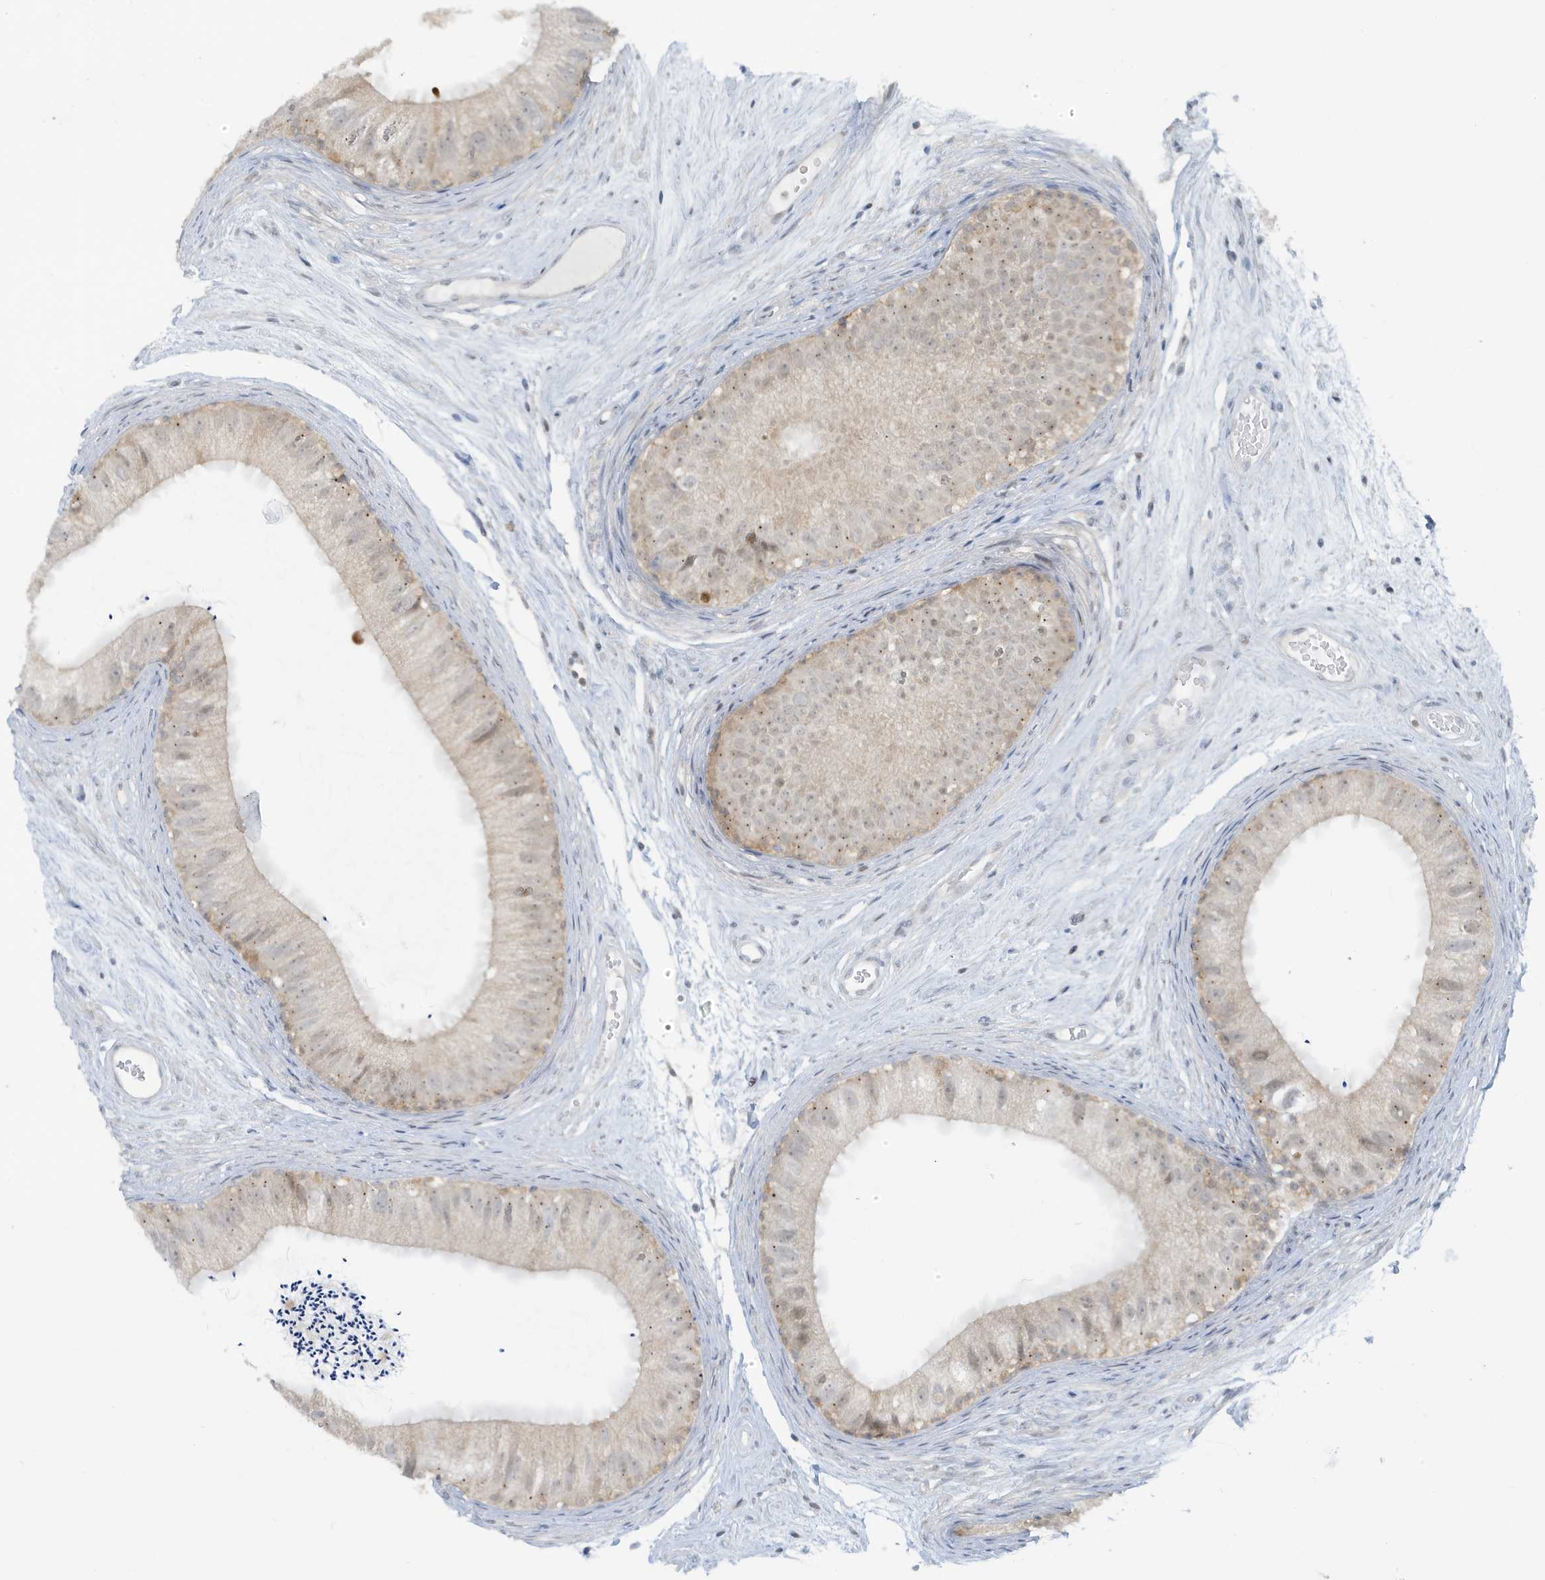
{"staining": {"intensity": "weak", "quantity": "<25%", "location": "nuclear"}, "tissue": "epididymis", "cell_type": "Glandular cells", "image_type": "normal", "snomed": [{"axis": "morphology", "description": "Normal tissue, NOS"}, {"axis": "topography", "description": "Epididymis"}], "caption": "Immunohistochemistry of benign human epididymis exhibits no positivity in glandular cells. (Brightfield microscopy of DAB (3,3'-diaminobenzidine) IHC at high magnification).", "gene": "OGA", "patient": {"sex": "male", "age": 77}}